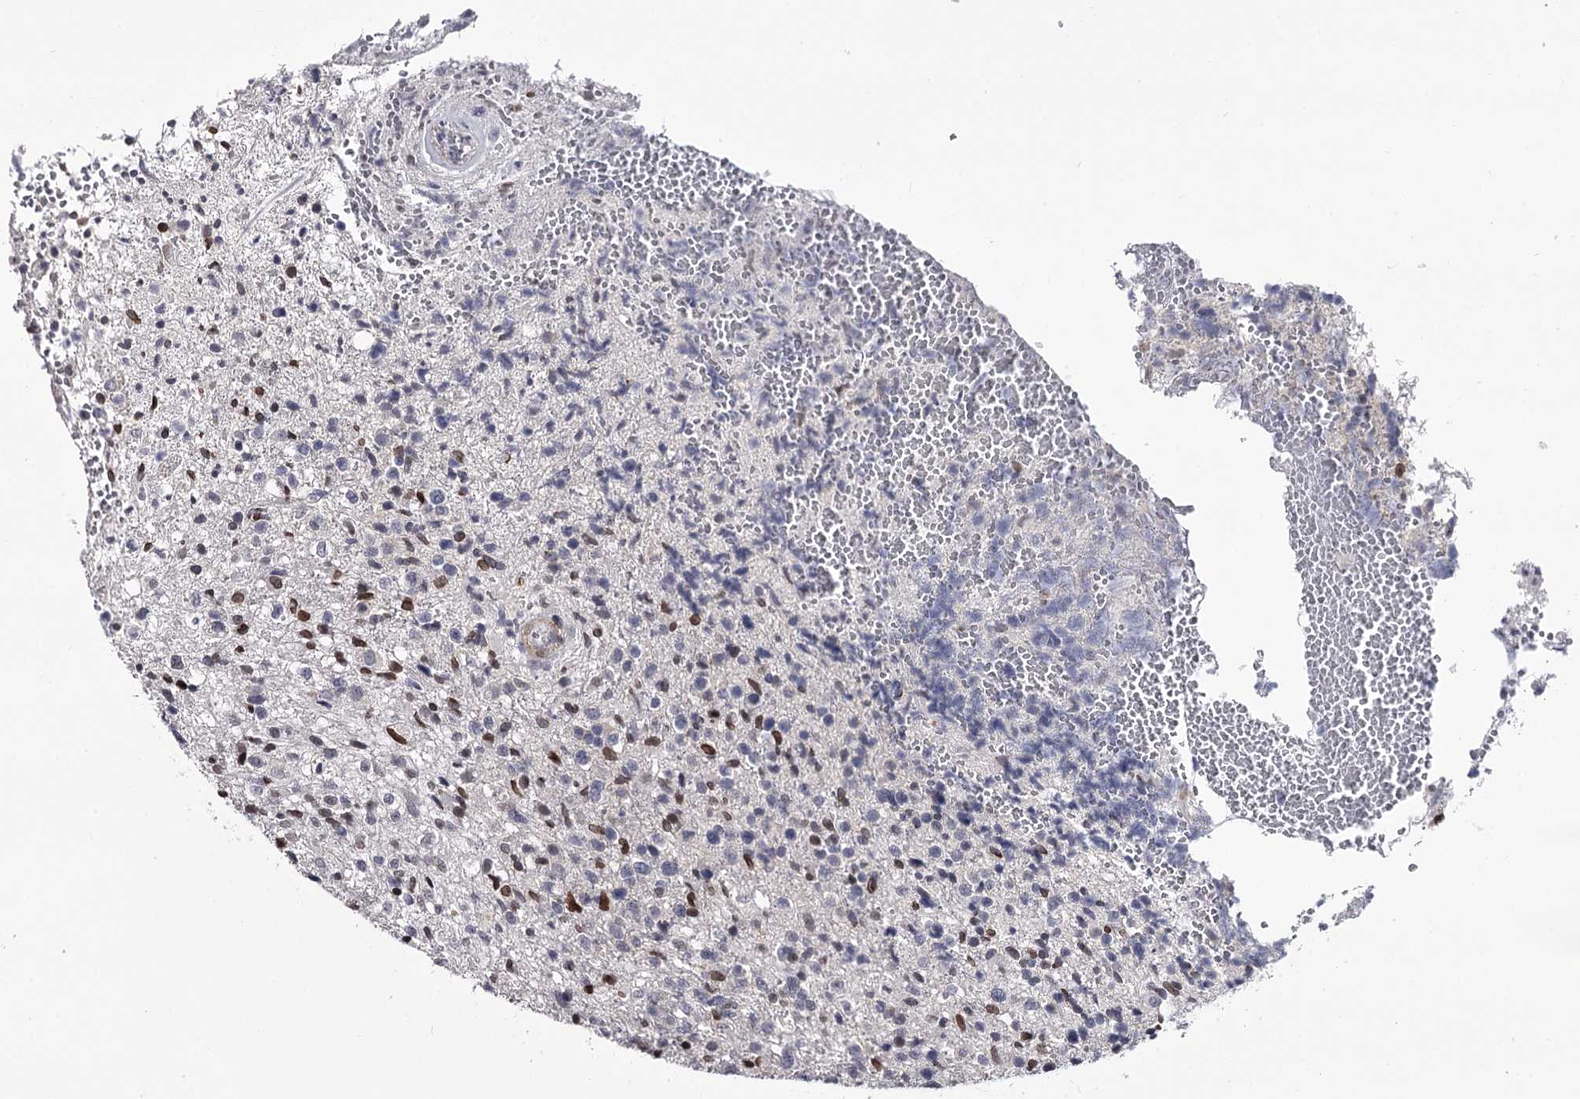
{"staining": {"intensity": "negative", "quantity": "none", "location": "none"}, "tissue": "glioma", "cell_type": "Tumor cells", "image_type": "cancer", "snomed": [{"axis": "morphology", "description": "Glioma, malignant, High grade"}, {"axis": "topography", "description": "Brain"}], "caption": "High magnification brightfield microscopy of malignant glioma (high-grade) stained with DAB (3,3'-diaminobenzidine) (brown) and counterstained with hematoxylin (blue): tumor cells show no significant expression.", "gene": "OVOL2", "patient": {"sex": "male", "age": 56}}